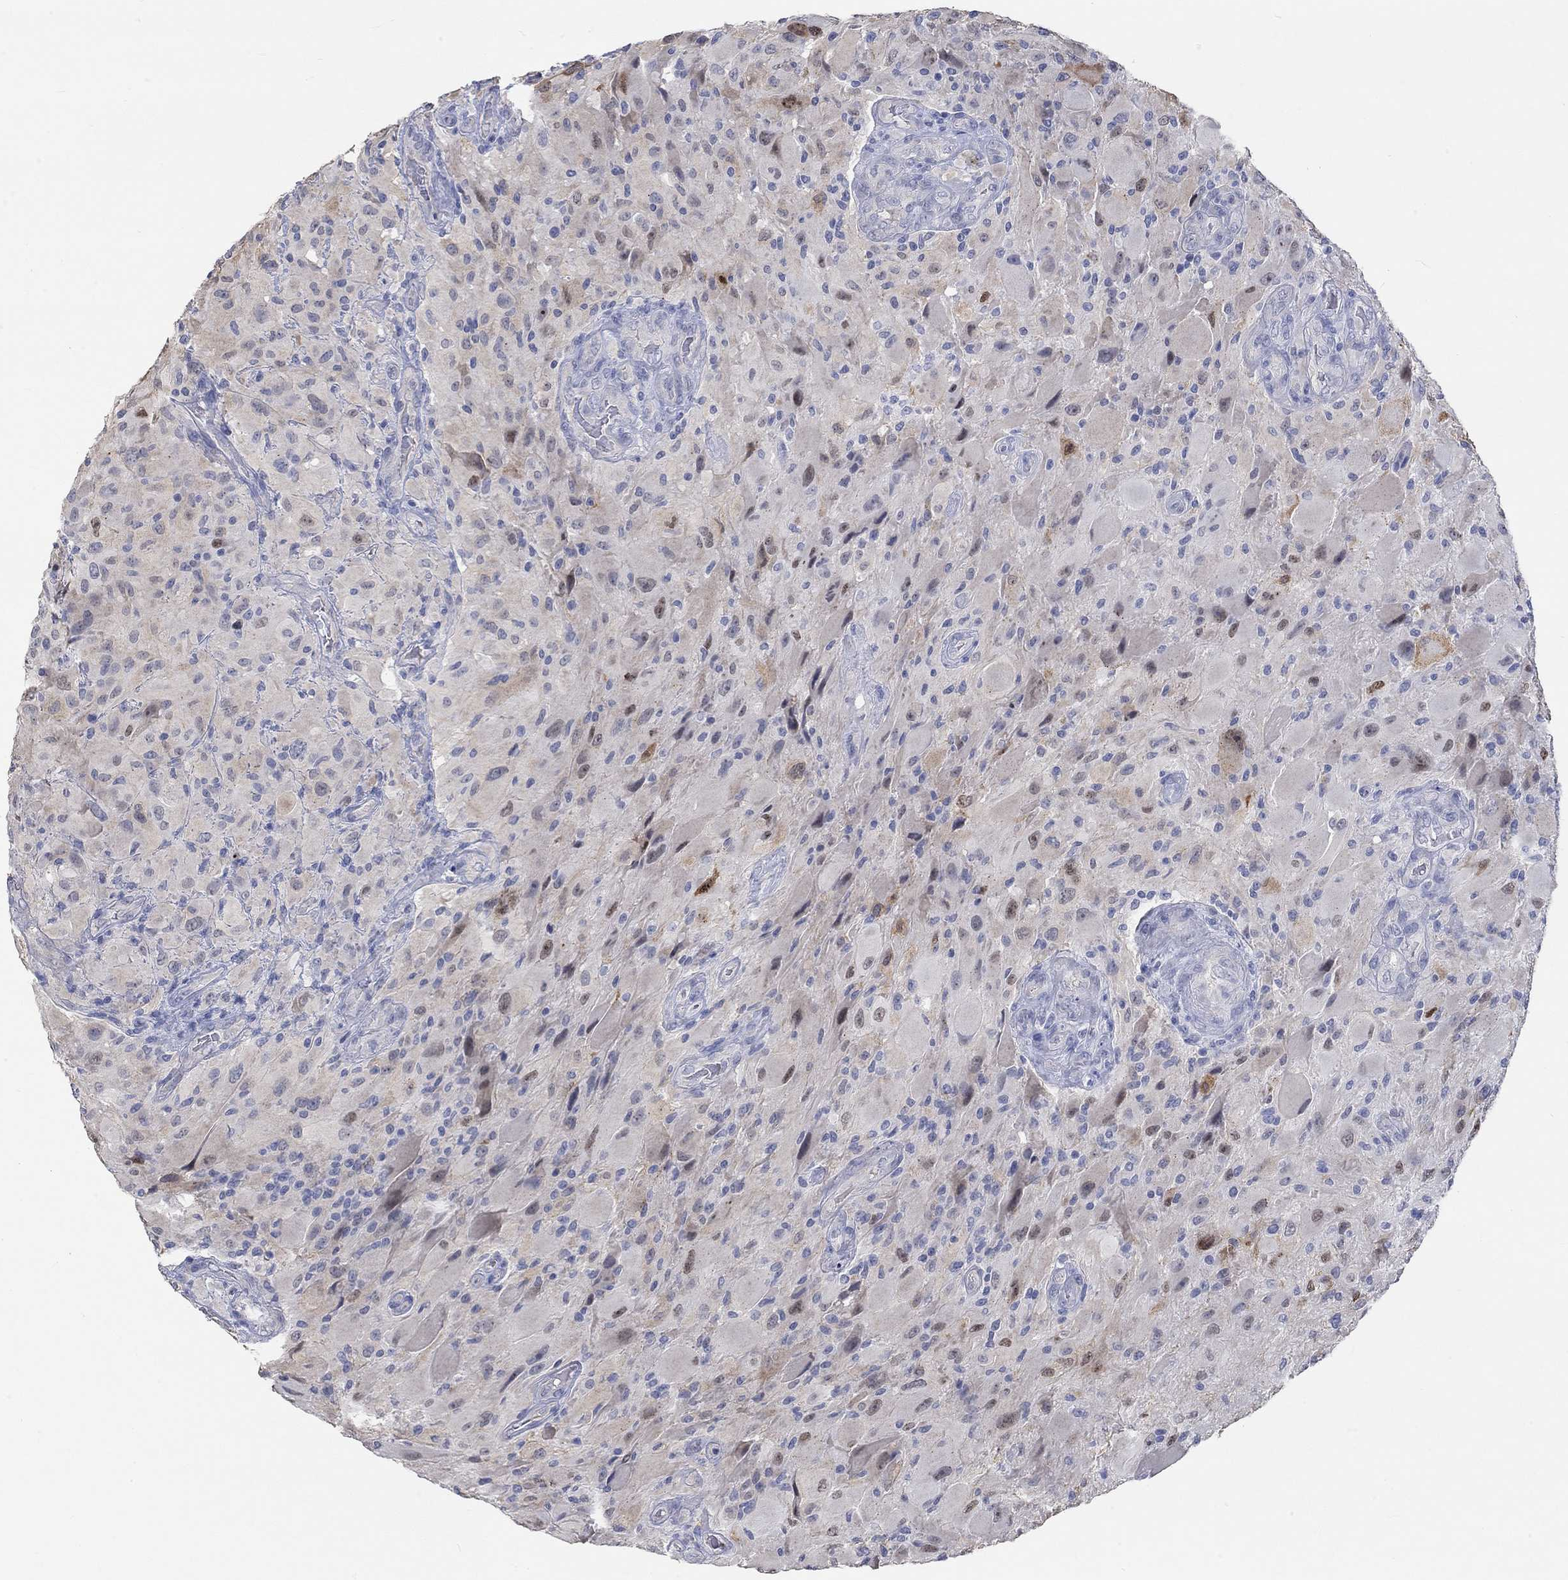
{"staining": {"intensity": "negative", "quantity": "none", "location": "none"}, "tissue": "glioma", "cell_type": "Tumor cells", "image_type": "cancer", "snomed": [{"axis": "morphology", "description": "Glioma, malignant, High grade"}, {"axis": "topography", "description": "Cerebral cortex"}], "caption": "This is an immunohistochemistry (IHC) photomicrograph of glioma. There is no expression in tumor cells.", "gene": "PNMA5", "patient": {"sex": "male", "age": 35}}